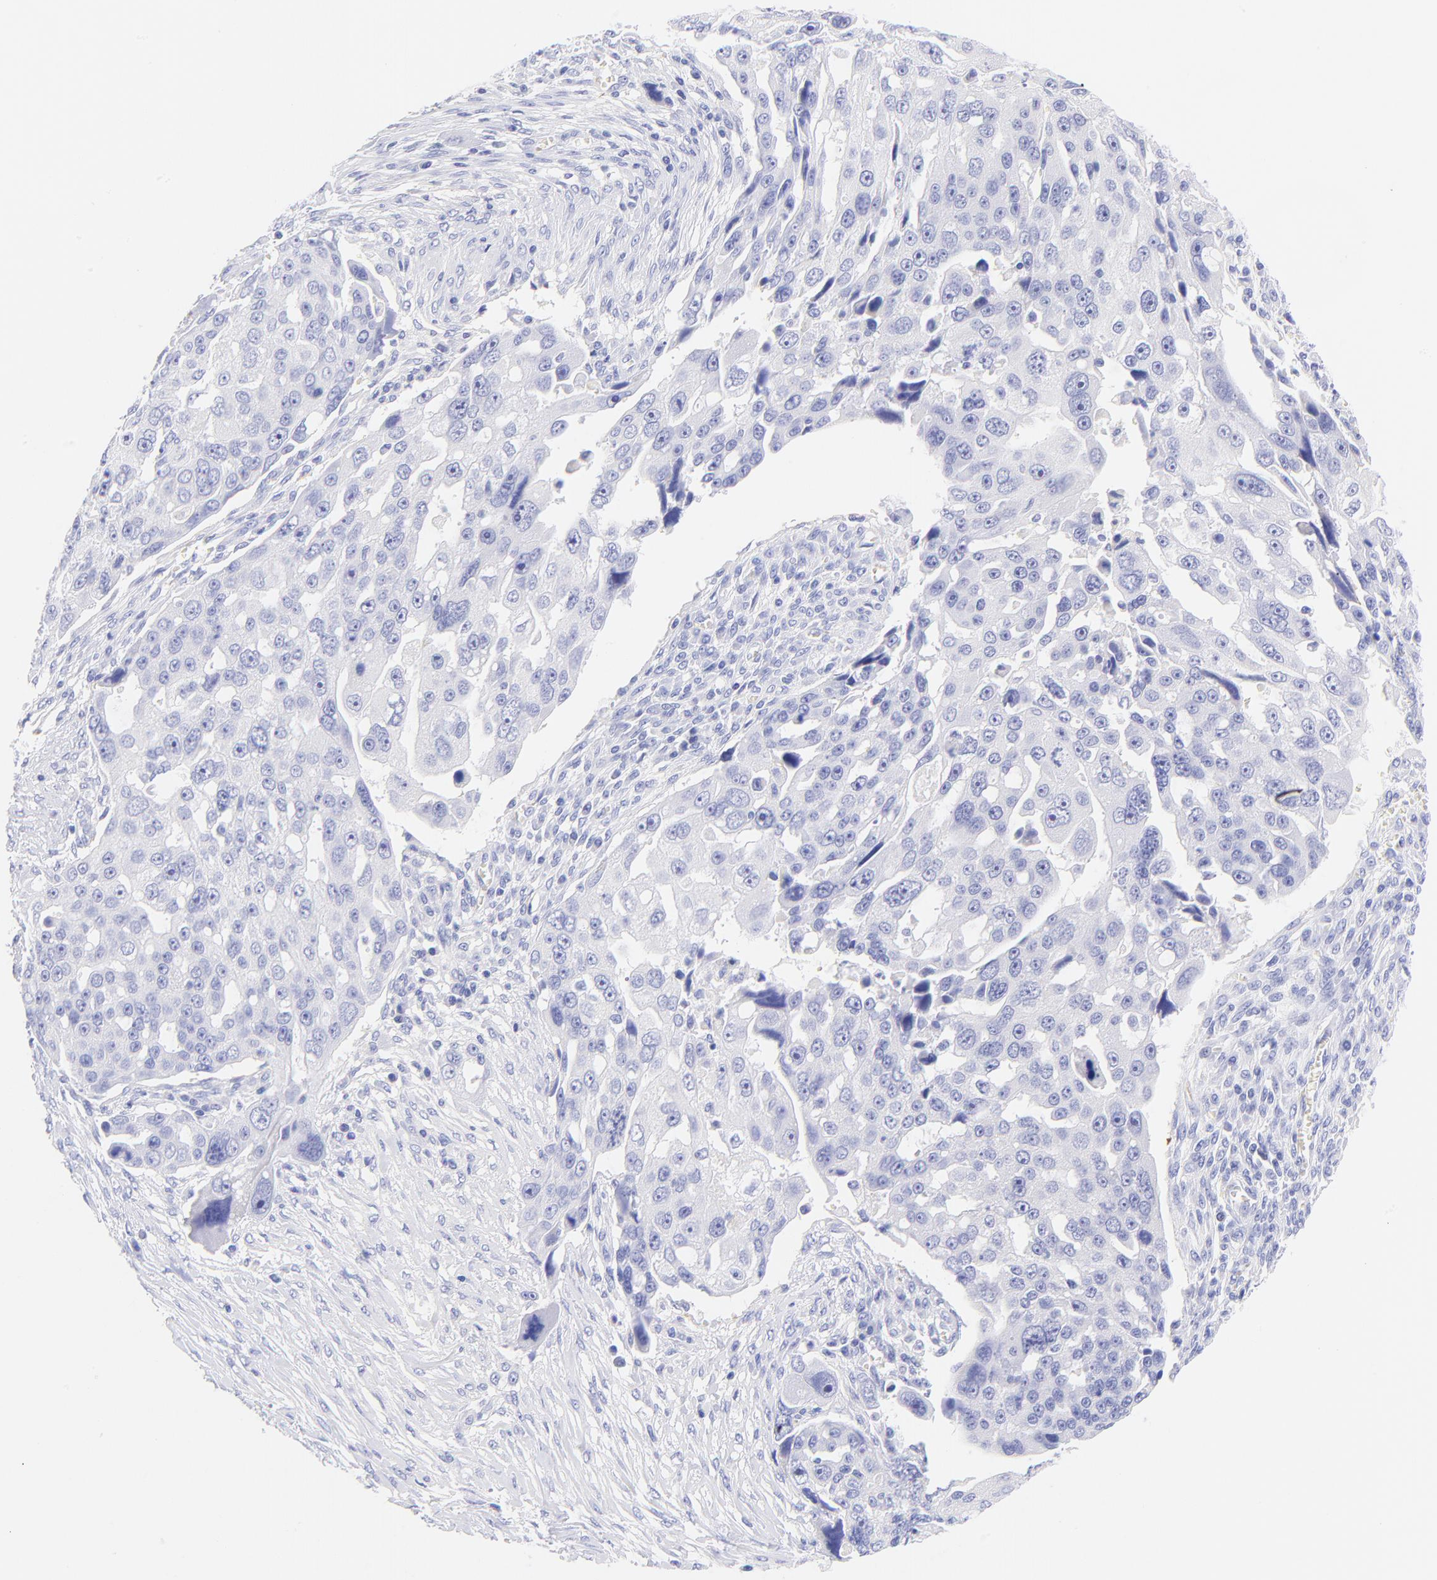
{"staining": {"intensity": "negative", "quantity": "none", "location": "none"}, "tissue": "ovarian cancer", "cell_type": "Tumor cells", "image_type": "cancer", "snomed": [{"axis": "morphology", "description": "Carcinoma, endometroid"}, {"axis": "topography", "description": "Ovary"}], "caption": "DAB immunohistochemical staining of ovarian cancer (endometroid carcinoma) displays no significant expression in tumor cells.", "gene": "FRMPD3", "patient": {"sex": "female", "age": 75}}